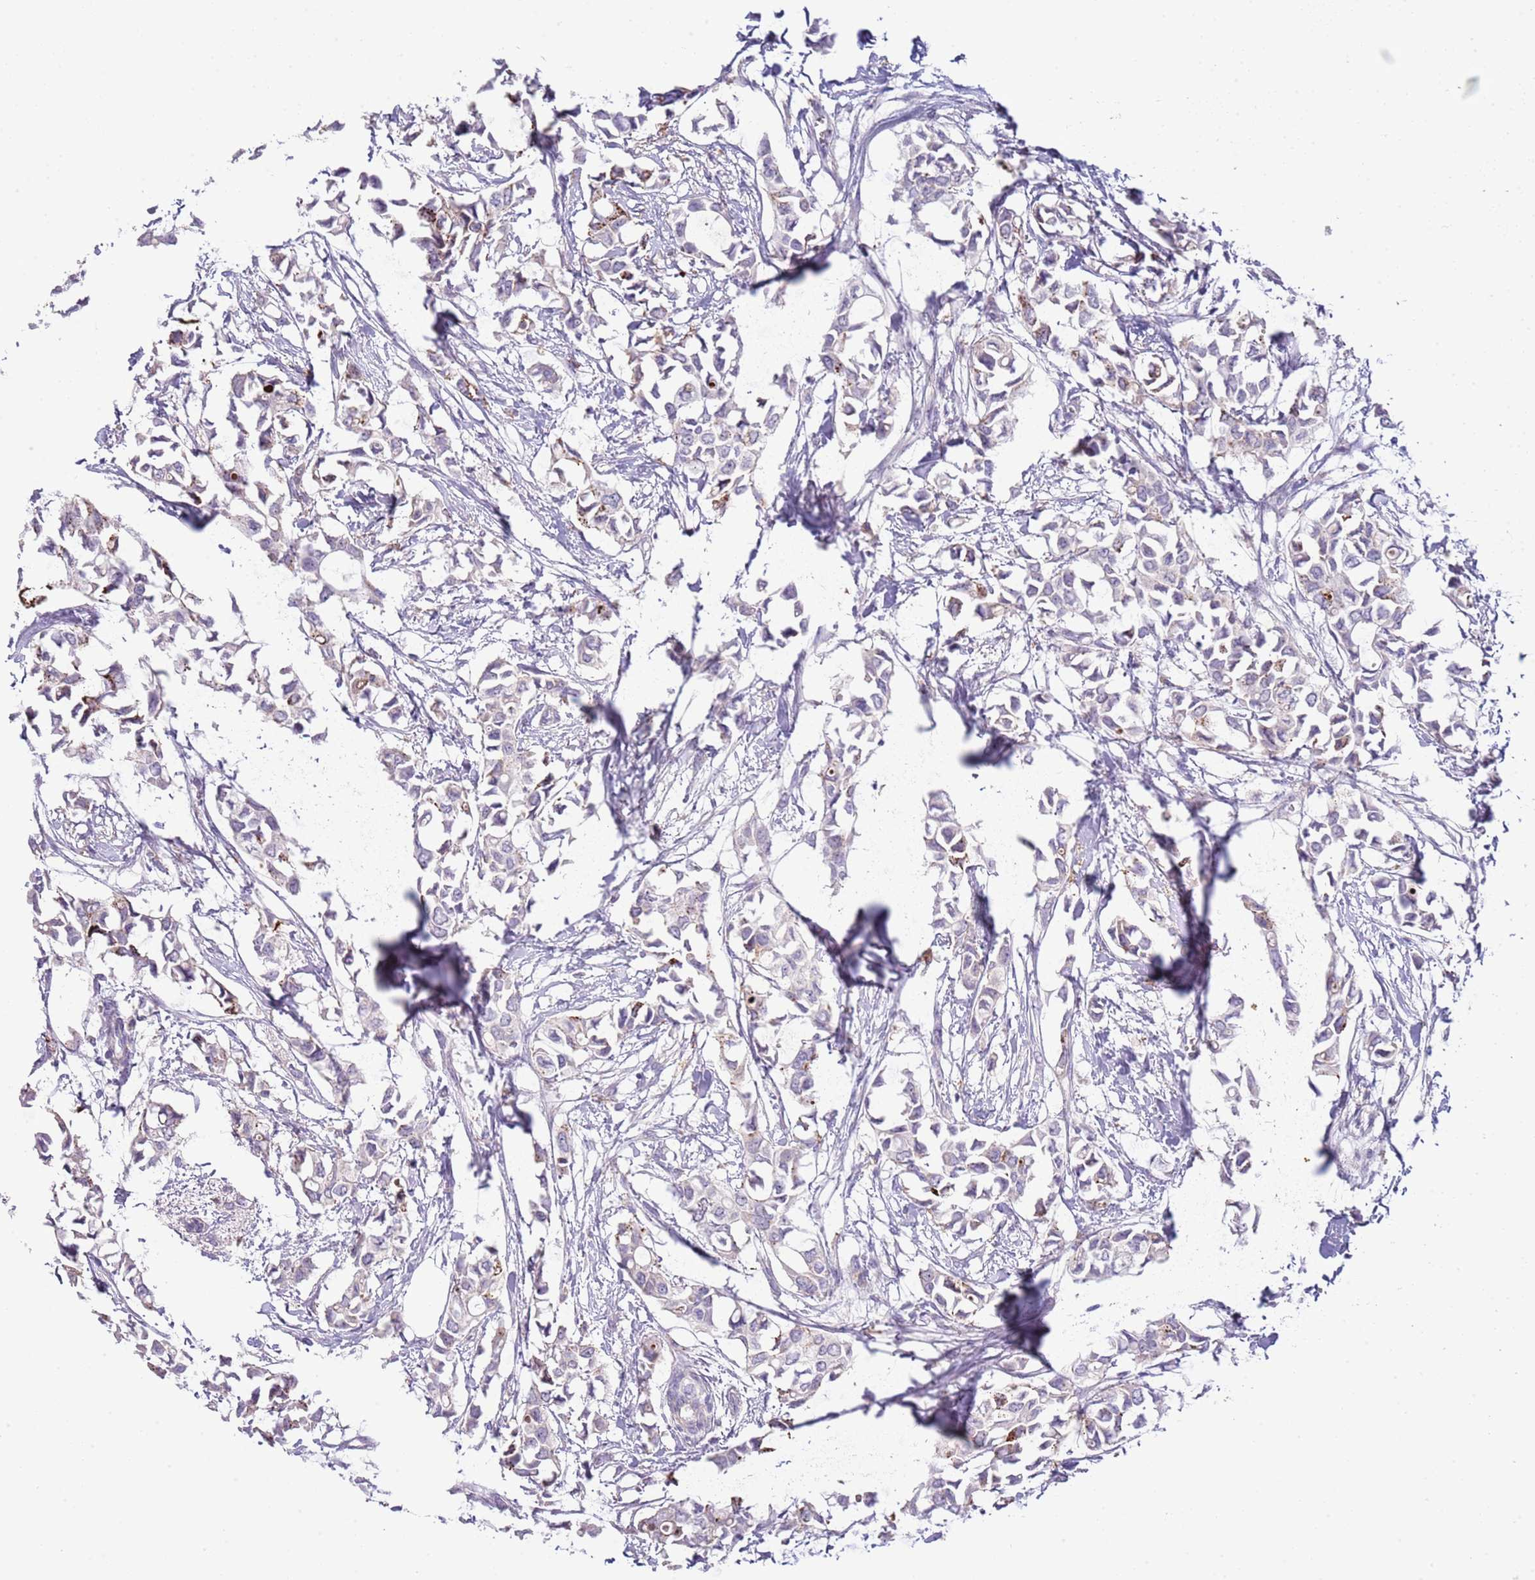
{"staining": {"intensity": "moderate", "quantity": "<25%", "location": "cytoplasmic/membranous"}, "tissue": "breast cancer", "cell_type": "Tumor cells", "image_type": "cancer", "snomed": [{"axis": "morphology", "description": "Duct carcinoma"}, {"axis": "topography", "description": "Breast"}], "caption": "This photomicrograph displays breast invasive ductal carcinoma stained with immunohistochemistry to label a protein in brown. The cytoplasmic/membranous of tumor cells show moderate positivity for the protein. Nuclei are counter-stained blue.", "gene": "ABHD17A", "patient": {"sex": "female", "age": 41}}